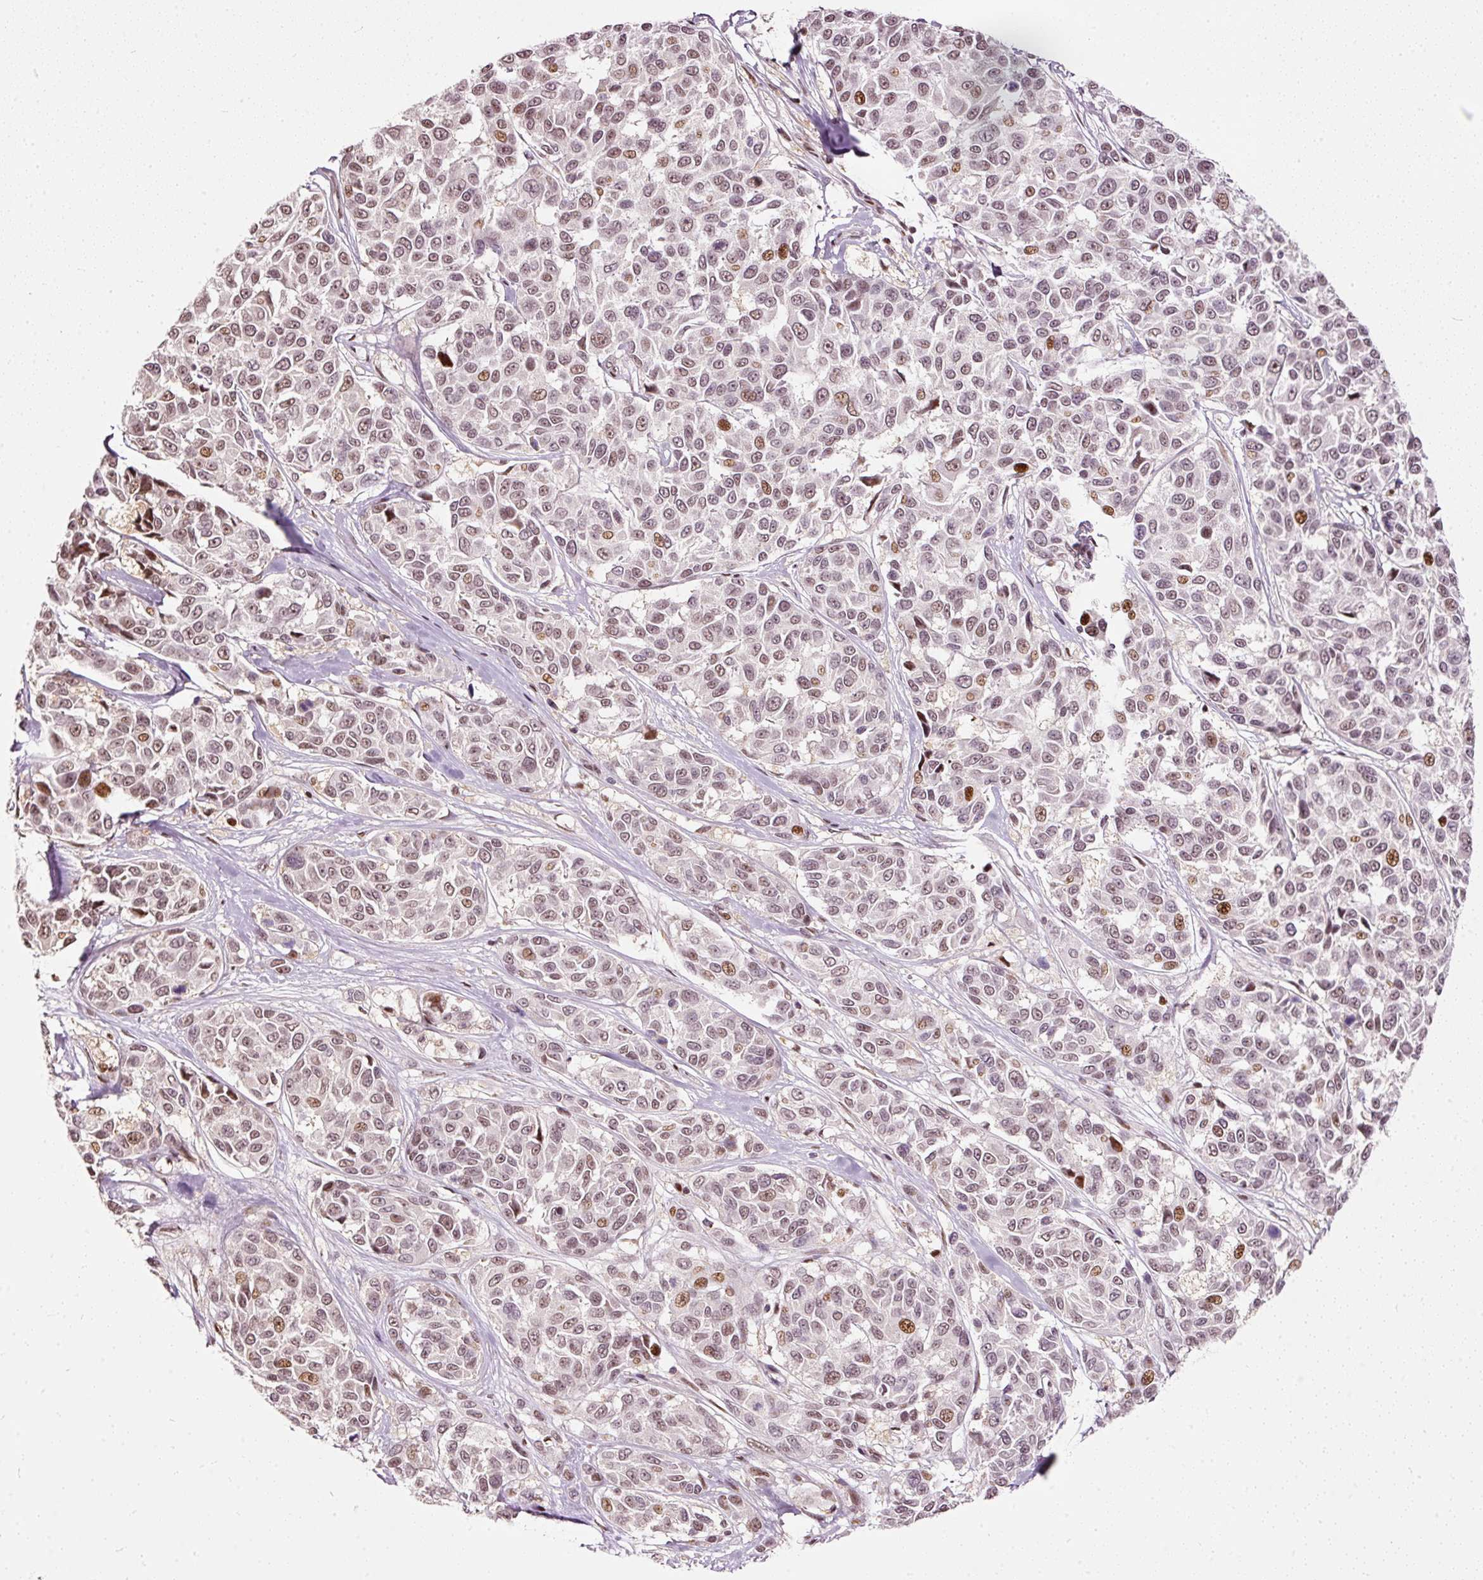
{"staining": {"intensity": "moderate", "quantity": "<25%", "location": "nuclear"}, "tissue": "melanoma", "cell_type": "Tumor cells", "image_type": "cancer", "snomed": [{"axis": "morphology", "description": "Malignant melanoma, NOS"}, {"axis": "topography", "description": "Skin"}], "caption": "DAB (3,3'-diaminobenzidine) immunohistochemical staining of human malignant melanoma displays moderate nuclear protein staining in approximately <25% of tumor cells. The staining is performed using DAB (3,3'-diaminobenzidine) brown chromogen to label protein expression. The nuclei are counter-stained blue using hematoxylin.", "gene": "ZNF778", "patient": {"sex": "female", "age": 66}}